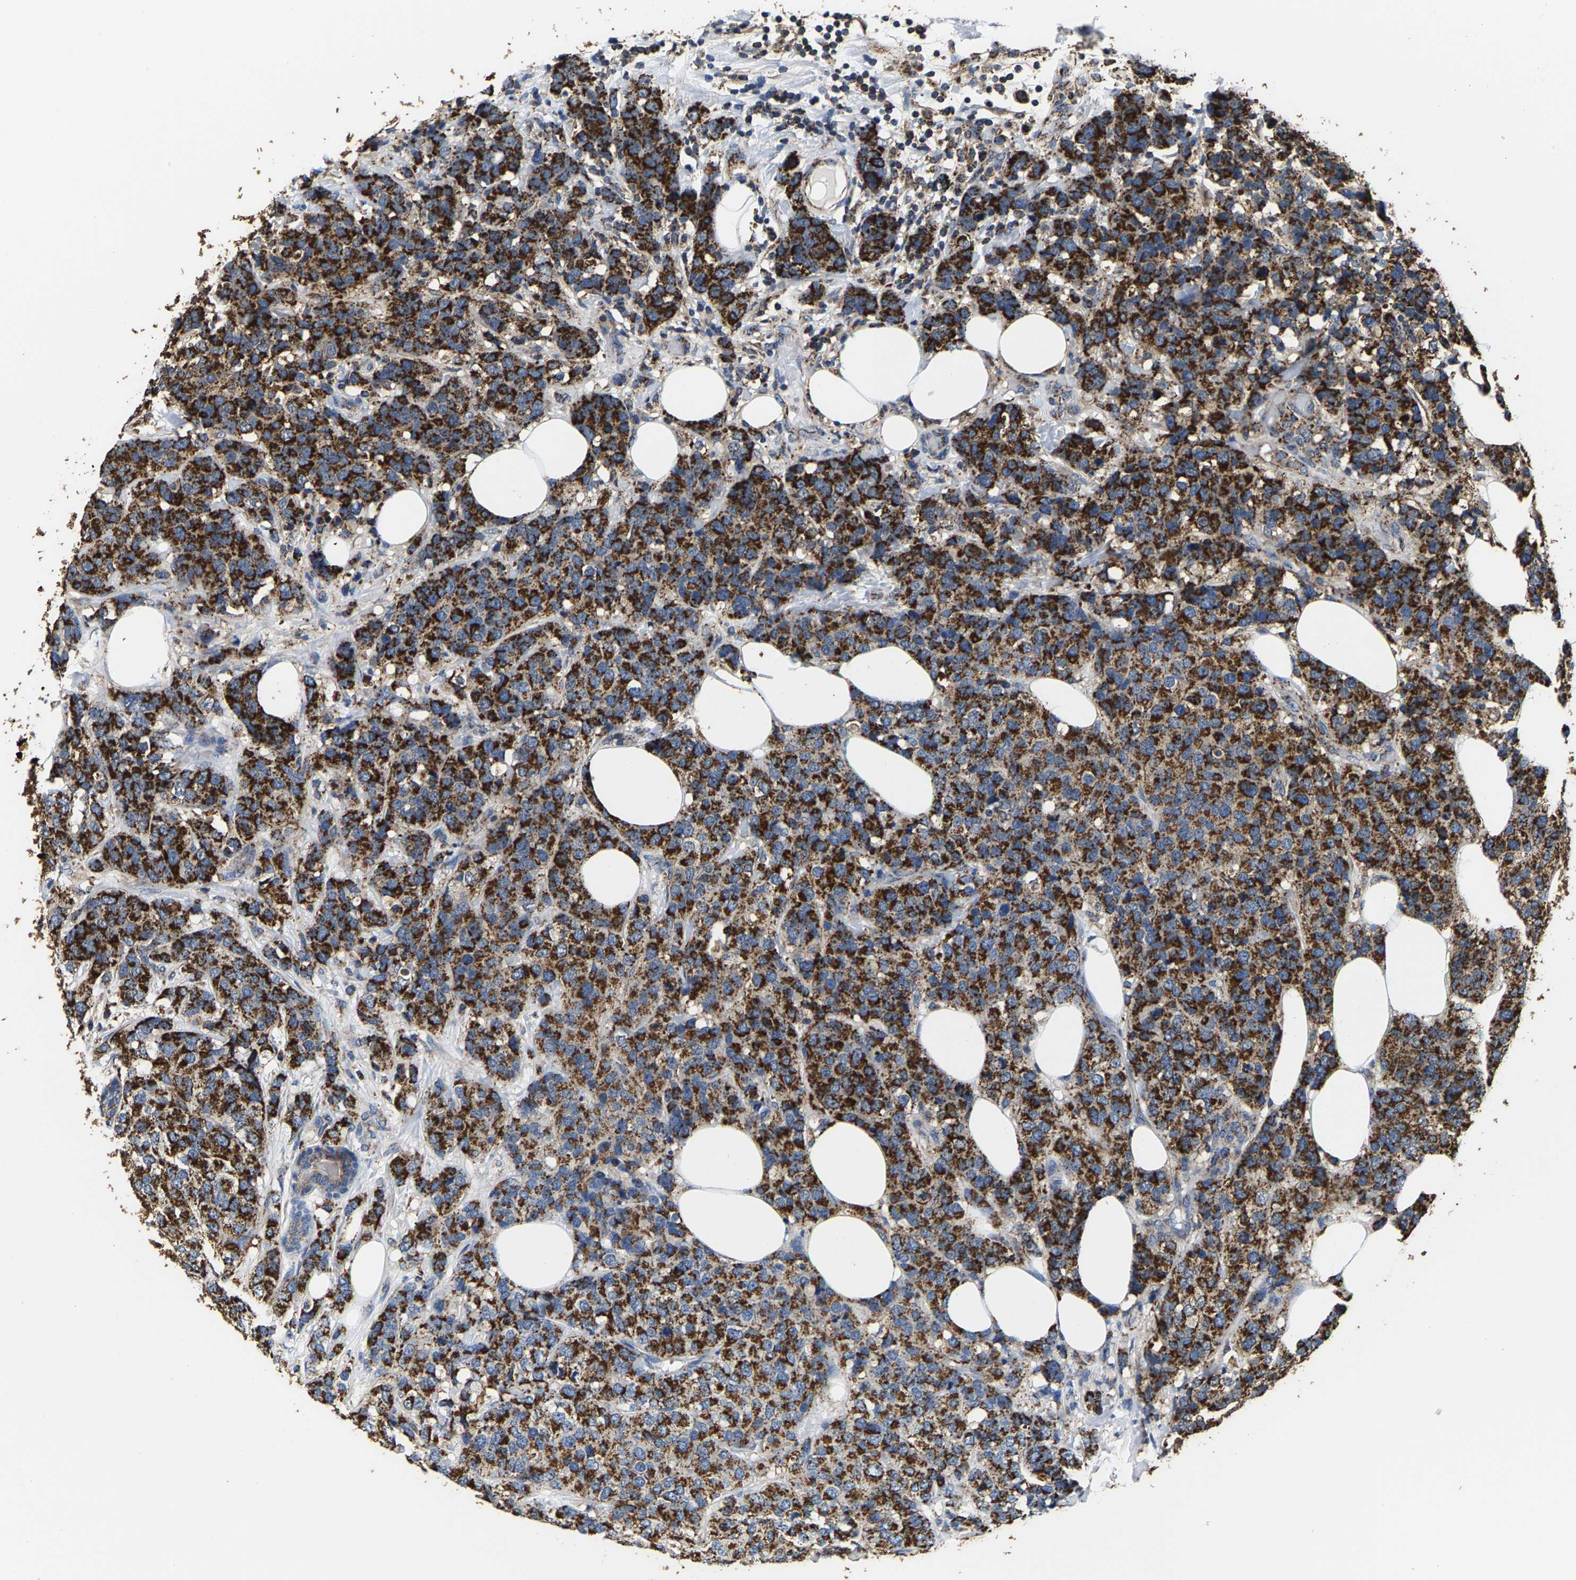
{"staining": {"intensity": "strong", "quantity": ">75%", "location": "cytoplasmic/membranous"}, "tissue": "breast cancer", "cell_type": "Tumor cells", "image_type": "cancer", "snomed": [{"axis": "morphology", "description": "Lobular carcinoma"}, {"axis": "topography", "description": "Breast"}], "caption": "Brown immunohistochemical staining in breast cancer (lobular carcinoma) demonstrates strong cytoplasmic/membranous expression in approximately >75% of tumor cells.", "gene": "SHMT2", "patient": {"sex": "female", "age": 59}}